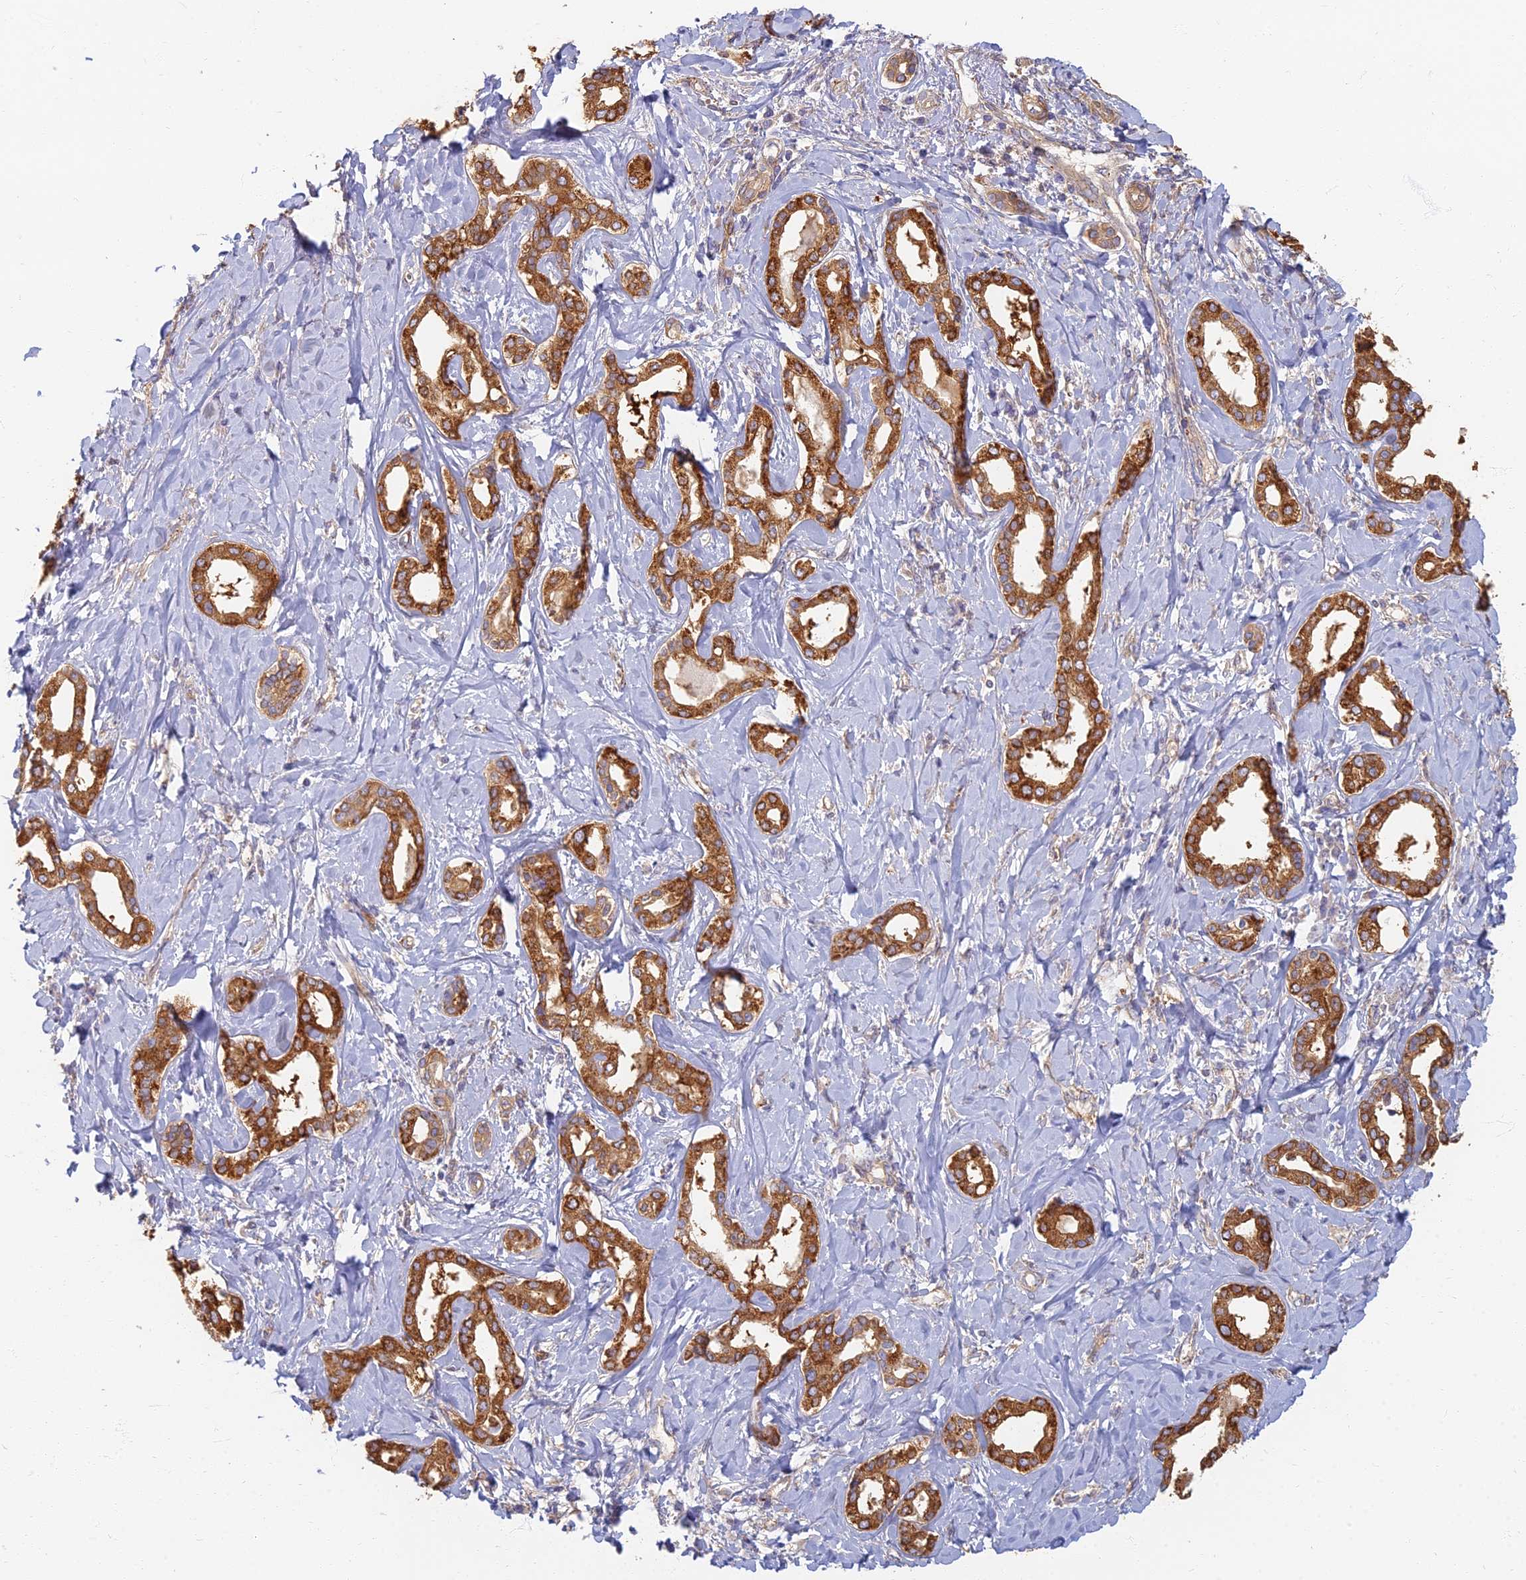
{"staining": {"intensity": "strong", "quantity": ">75%", "location": "cytoplasmic/membranous"}, "tissue": "liver cancer", "cell_type": "Tumor cells", "image_type": "cancer", "snomed": [{"axis": "morphology", "description": "Cholangiocarcinoma"}, {"axis": "topography", "description": "Liver"}], "caption": "Immunohistochemistry (IHC) micrograph of liver cancer stained for a protein (brown), which exhibits high levels of strong cytoplasmic/membranous expression in approximately >75% of tumor cells.", "gene": "RBSN", "patient": {"sex": "female", "age": 77}}